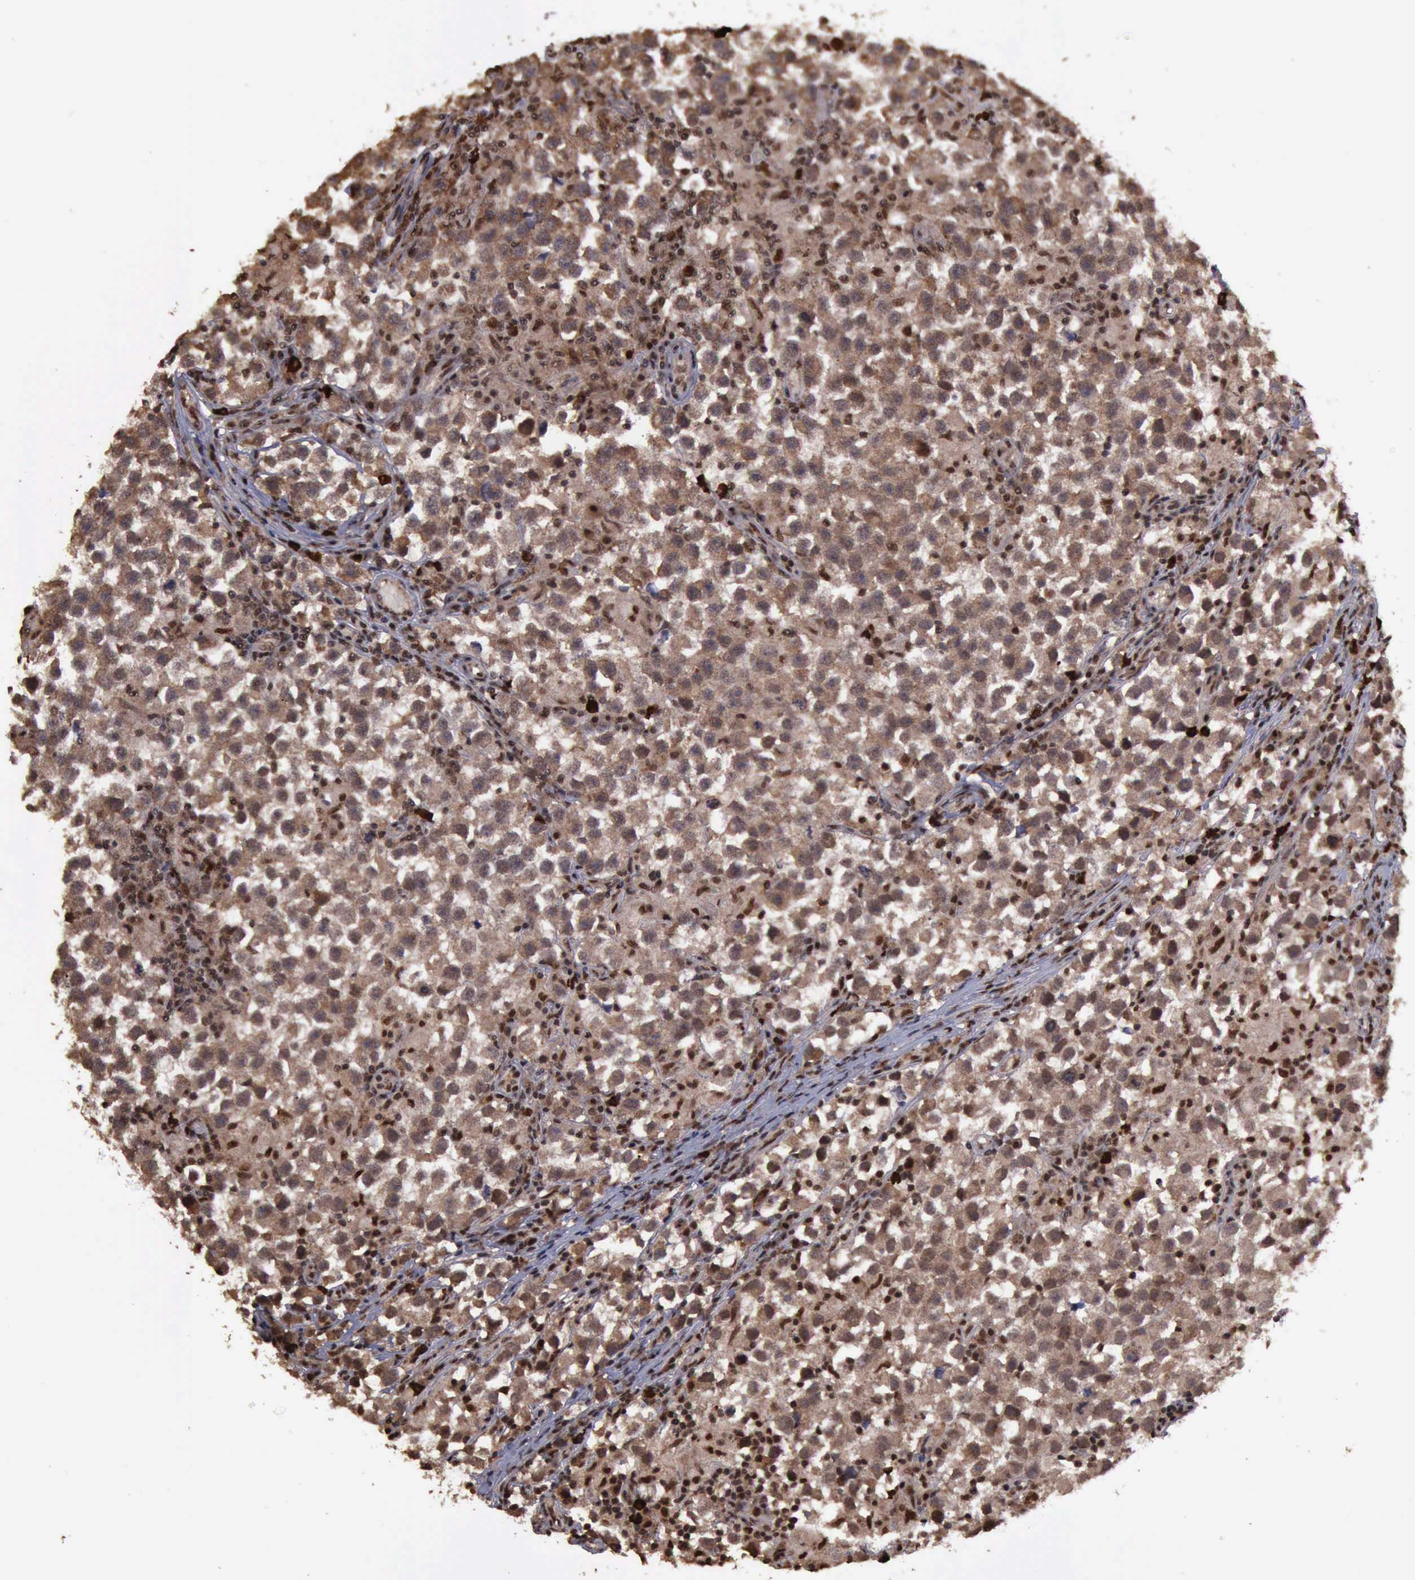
{"staining": {"intensity": "strong", "quantity": ">75%", "location": "cytoplasmic/membranous,nuclear"}, "tissue": "testis cancer", "cell_type": "Tumor cells", "image_type": "cancer", "snomed": [{"axis": "morphology", "description": "Seminoma, NOS"}, {"axis": "topography", "description": "Testis"}], "caption": "Tumor cells show high levels of strong cytoplasmic/membranous and nuclear positivity in approximately >75% of cells in seminoma (testis).", "gene": "TRMT2A", "patient": {"sex": "male", "age": 33}}